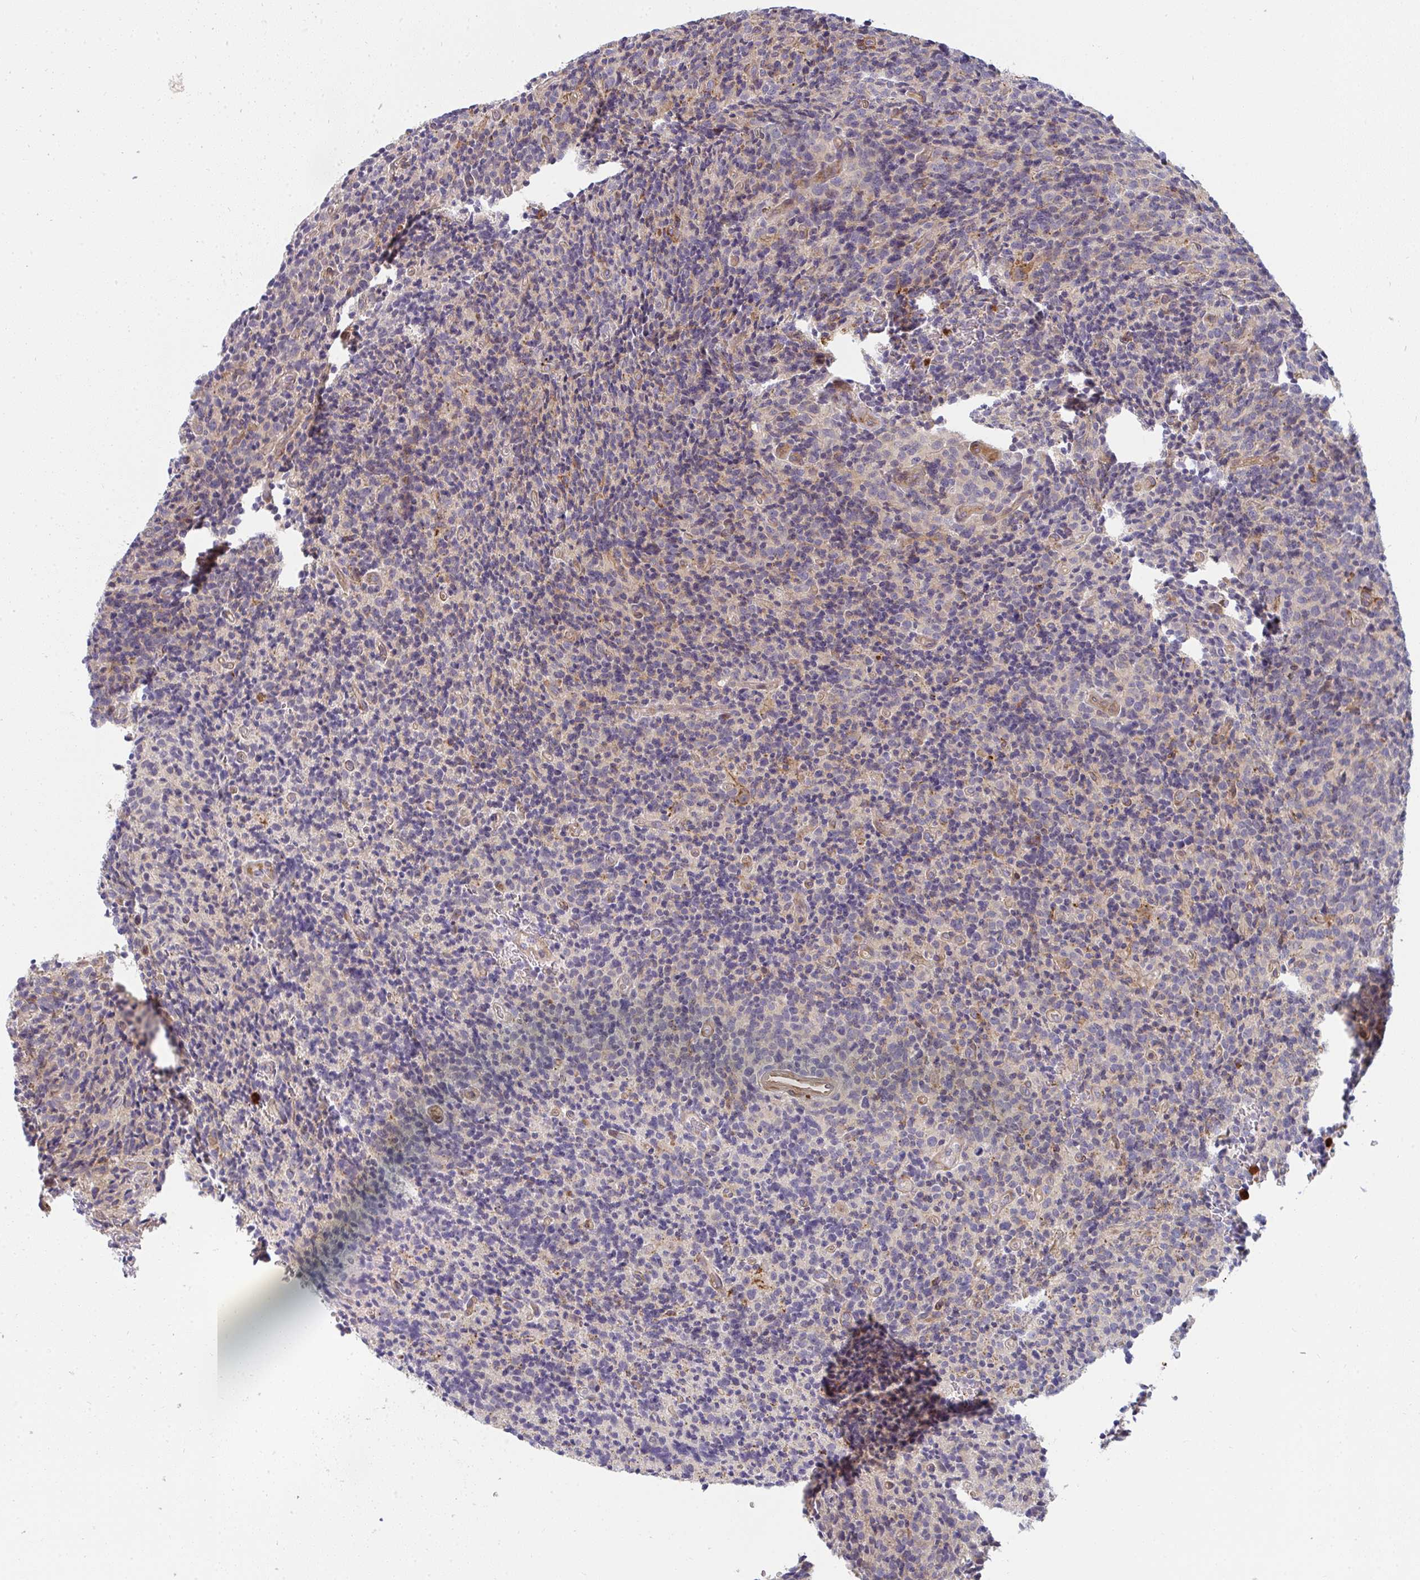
{"staining": {"intensity": "weak", "quantity": "<25%", "location": "cytoplasmic/membranous"}, "tissue": "glioma", "cell_type": "Tumor cells", "image_type": "cancer", "snomed": [{"axis": "morphology", "description": "Glioma, malignant, High grade"}, {"axis": "topography", "description": "Brain"}], "caption": "A high-resolution photomicrograph shows IHC staining of glioma, which demonstrates no significant positivity in tumor cells. (IHC, brightfield microscopy, high magnification).", "gene": "CSF3R", "patient": {"sex": "male", "age": 76}}